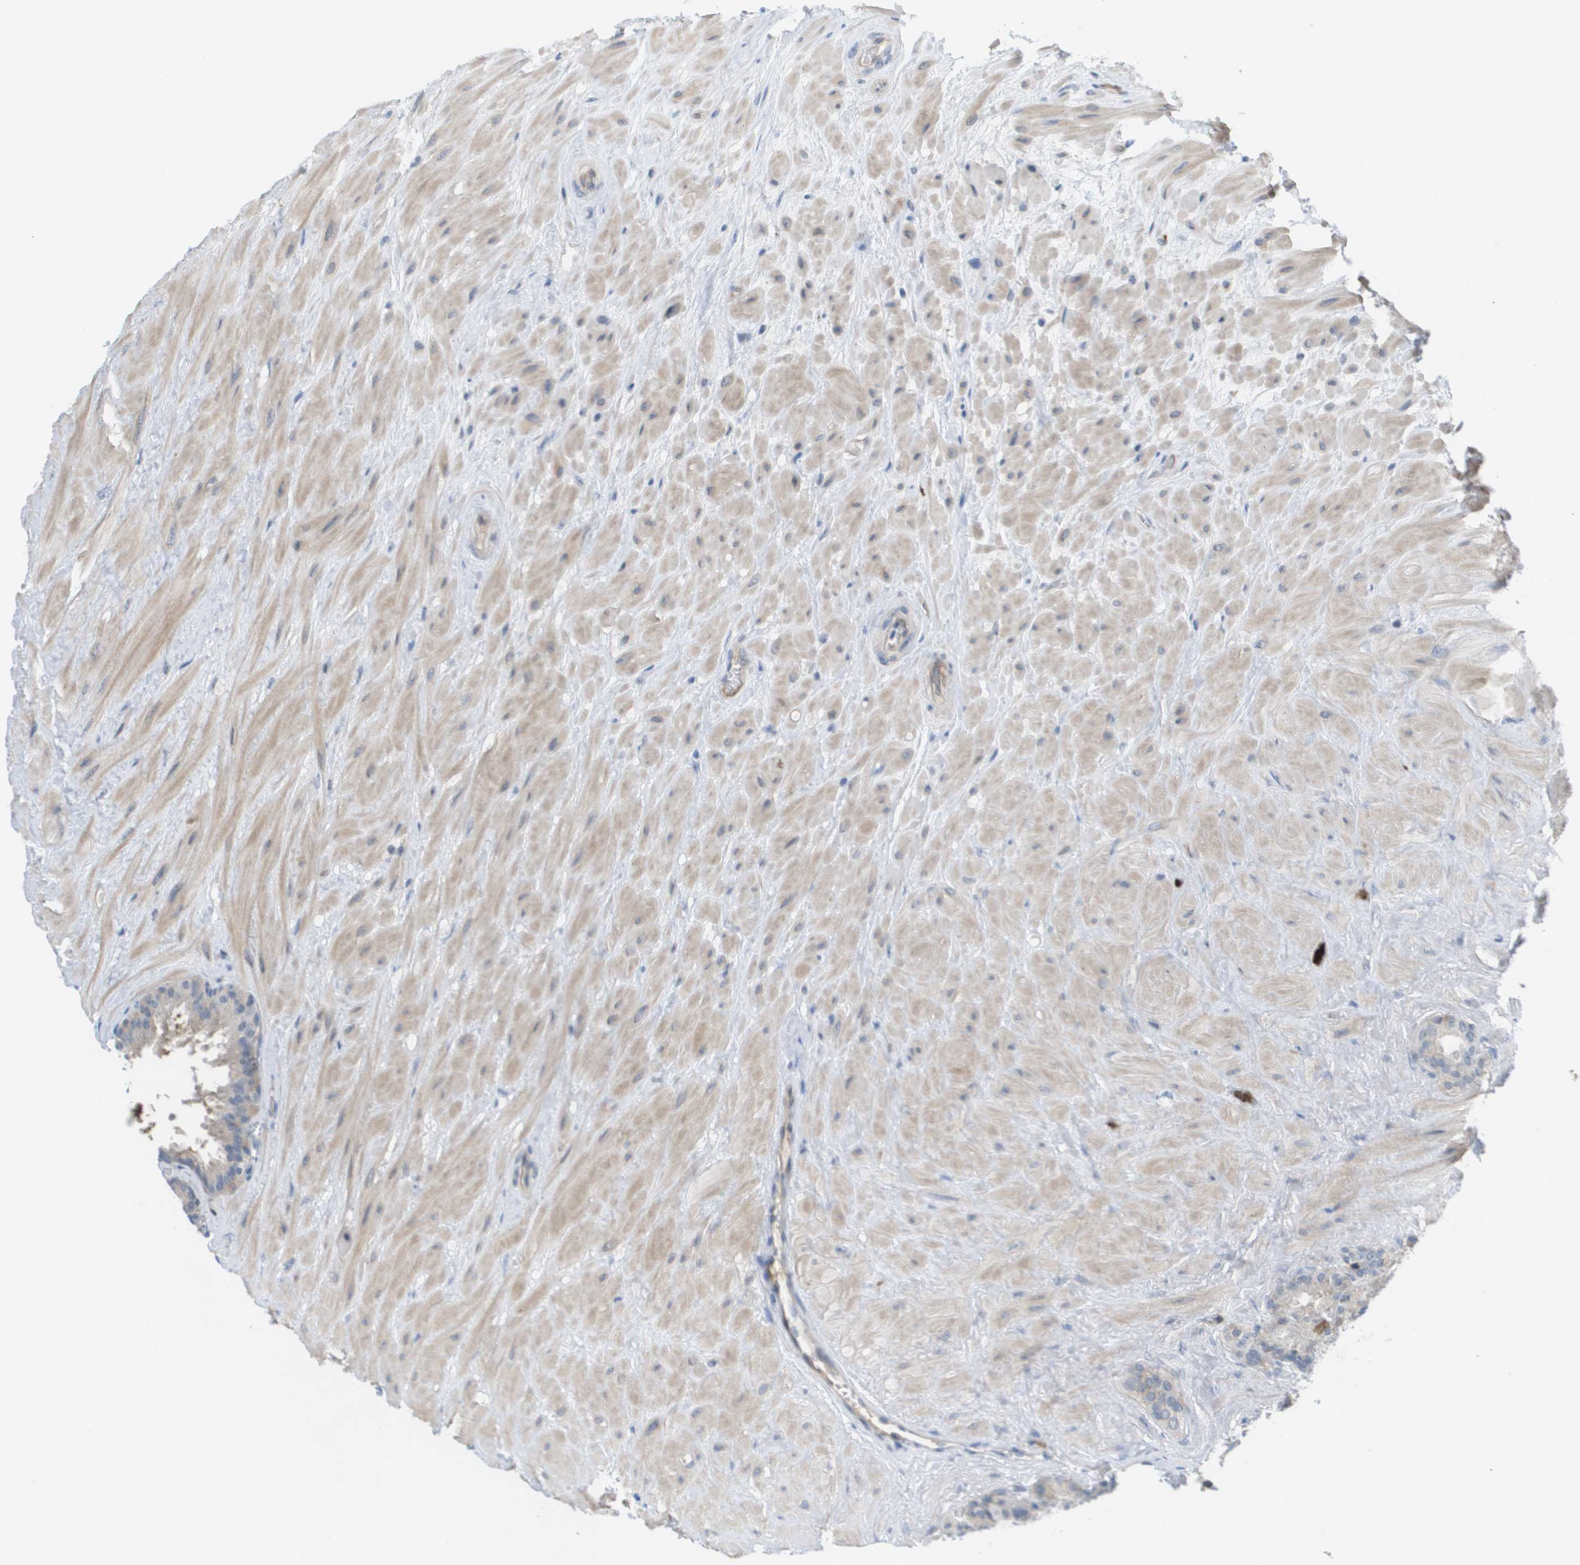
{"staining": {"intensity": "weak", "quantity": ">75%", "location": "cytoplasmic/membranous"}, "tissue": "seminal vesicle", "cell_type": "Glandular cells", "image_type": "normal", "snomed": [{"axis": "morphology", "description": "Normal tissue, NOS"}, {"axis": "topography", "description": "Seminal veicle"}], "caption": "Seminal vesicle stained with DAB (3,3'-diaminobenzidine) IHC exhibits low levels of weak cytoplasmic/membranous expression in approximately >75% of glandular cells.", "gene": "MARCHF8", "patient": {"sex": "male", "age": 46}}